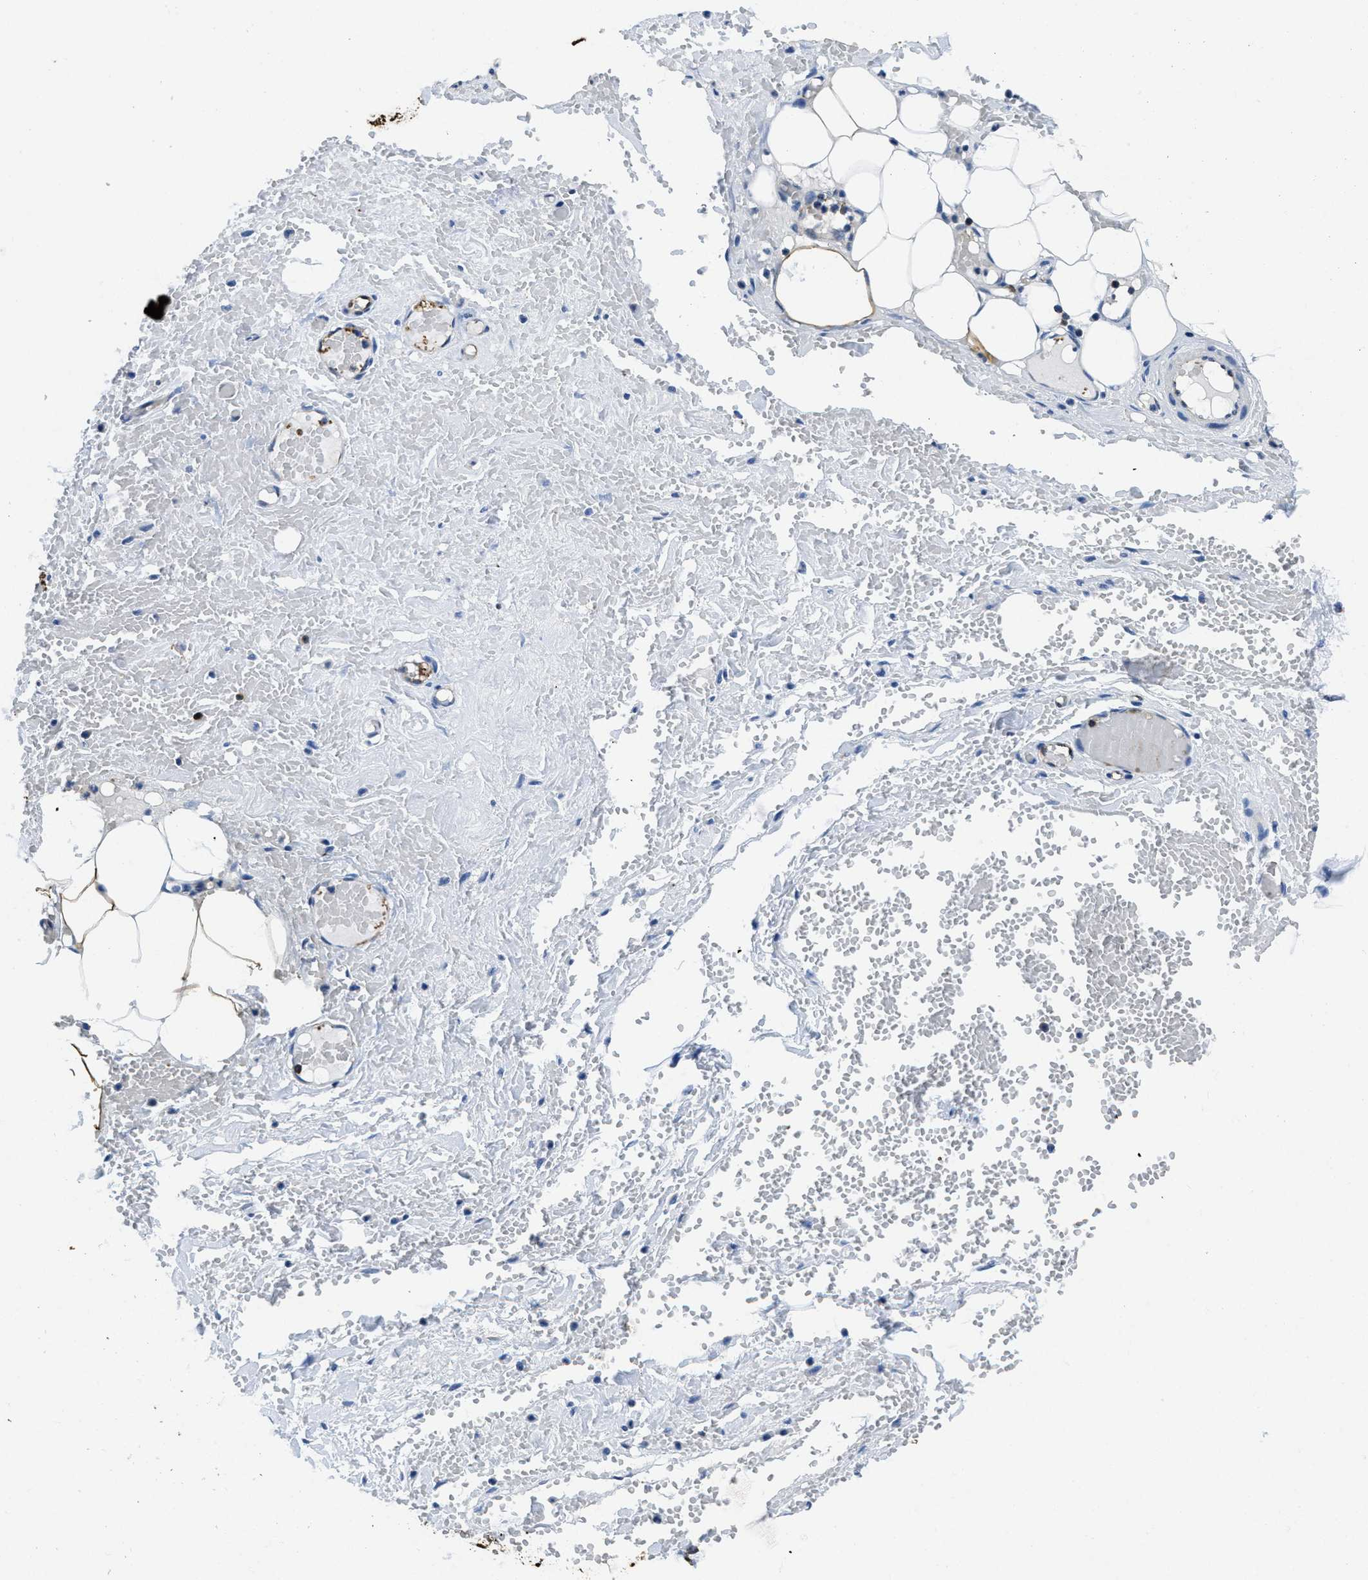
{"staining": {"intensity": "negative", "quantity": "none", "location": "none"}, "tissue": "adipose tissue", "cell_type": "Adipocytes", "image_type": "normal", "snomed": [{"axis": "morphology", "description": "Normal tissue, NOS"}, {"axis": "topography", "description": "Soft tissue"}, {"axis": "topography", "description": "Vascular tissue"}], "caption": "Image shows no significant protein staining in adipocytes of benign adipose tissue.", "gene": "ITGA3", "patient": {"sex": "female", "age": 35}}